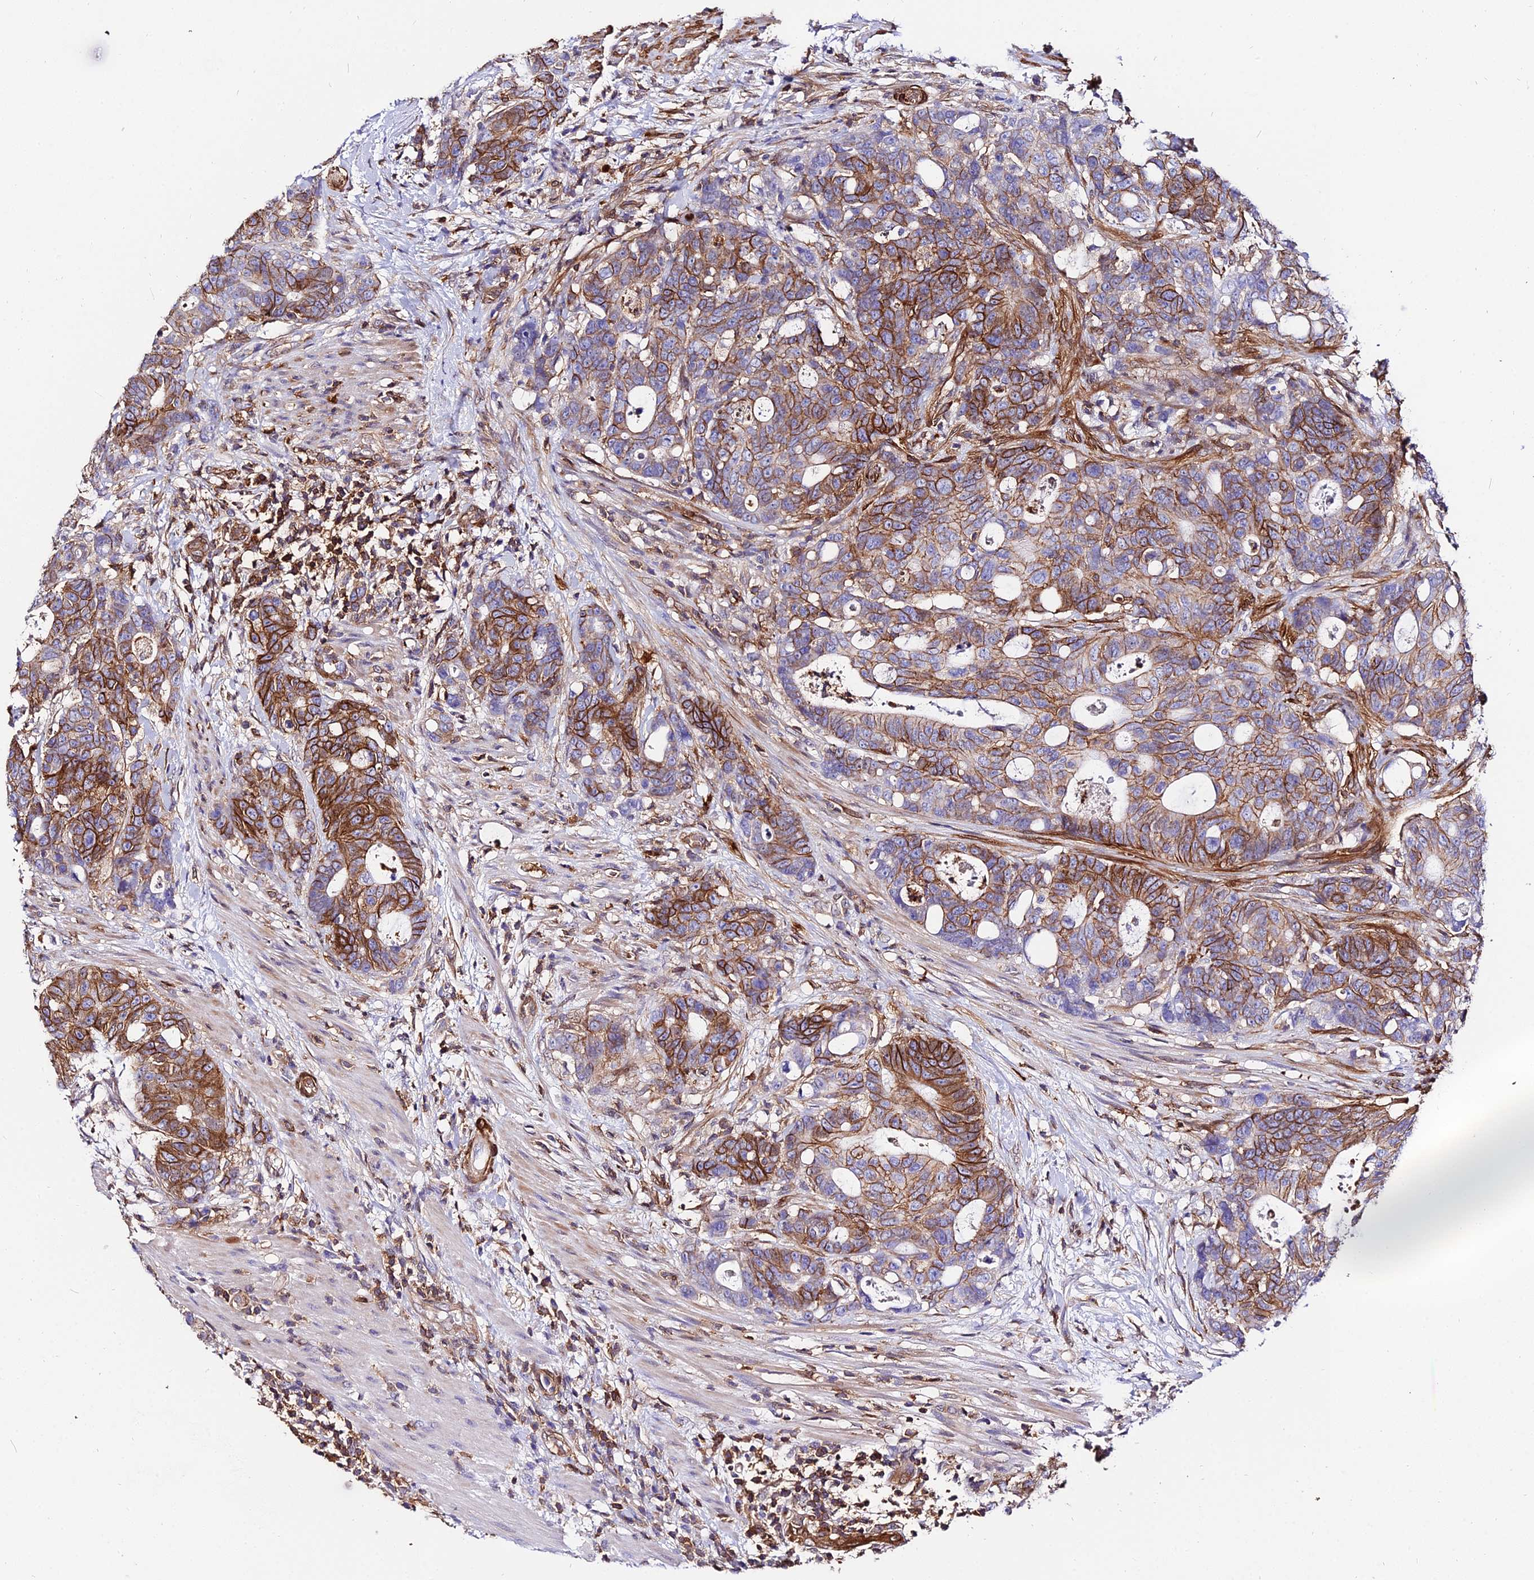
{"staining": {"intensity": "strong", "quantity": ">75%", "location": "cytoplasmic/membranous"}, "tissue": "colorectal cancer", "cell_type": "Tumor cells", "image_type": "cancer", "snomed": [{"axis": "morphology", "description": "Adenocarcinoma, NOS"}, {"axis": "topography", "description": "Colon"}], "caption": "Colorectal adenocarcinoma stained with a protein marker demonstrates strong staining in tumor cells.", "gene": "CSRP1", "patient": {"sex": "female", "age": 82}}